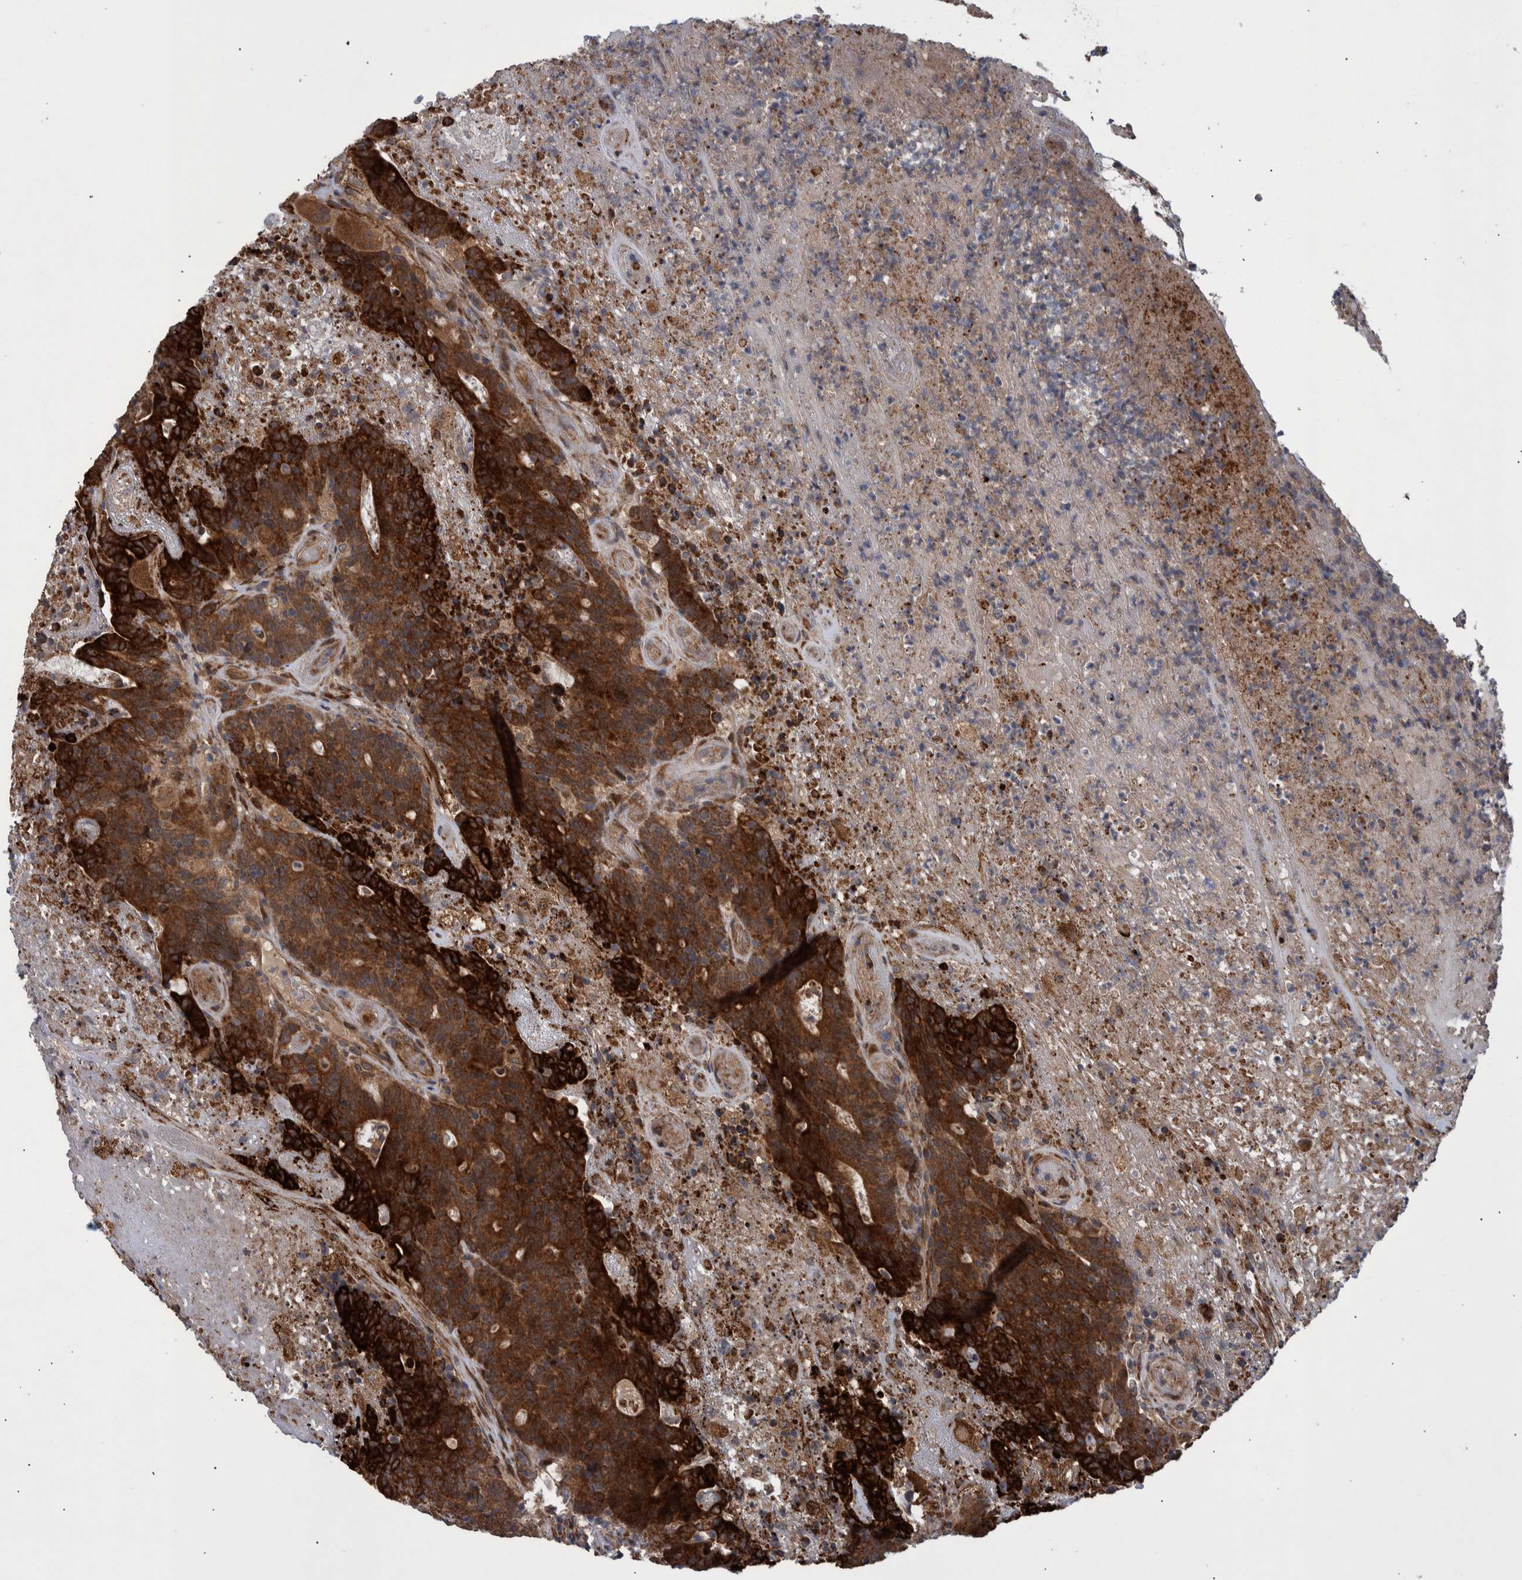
{"staining": {"intensity": "strong", "quantity": ">75%", "location": "cytoplasmic/membranous"}, "tissue": "colorectal cancer", "cell_type": "Tumor cells", "image_type": "cancer", "snomed": [{"axis": "morphology", "description": "Normal tissue, NOS"}, {"axis": "morphology", "description": "Adenocarcinoma, NOS"}, {"axis": "topography", "description": "Colon"}], "caption": "Immunohistochemical staining of human colorectal cancer (adenocarcinoma) exhibits strong cytoplasmic/membranous protein expression in approximately >75% of tumor cells. (IHC, brightfield microscopy, high magnification).", "gene": "B3GNTL1", "patient": {"sex": "female", "age": 75}}